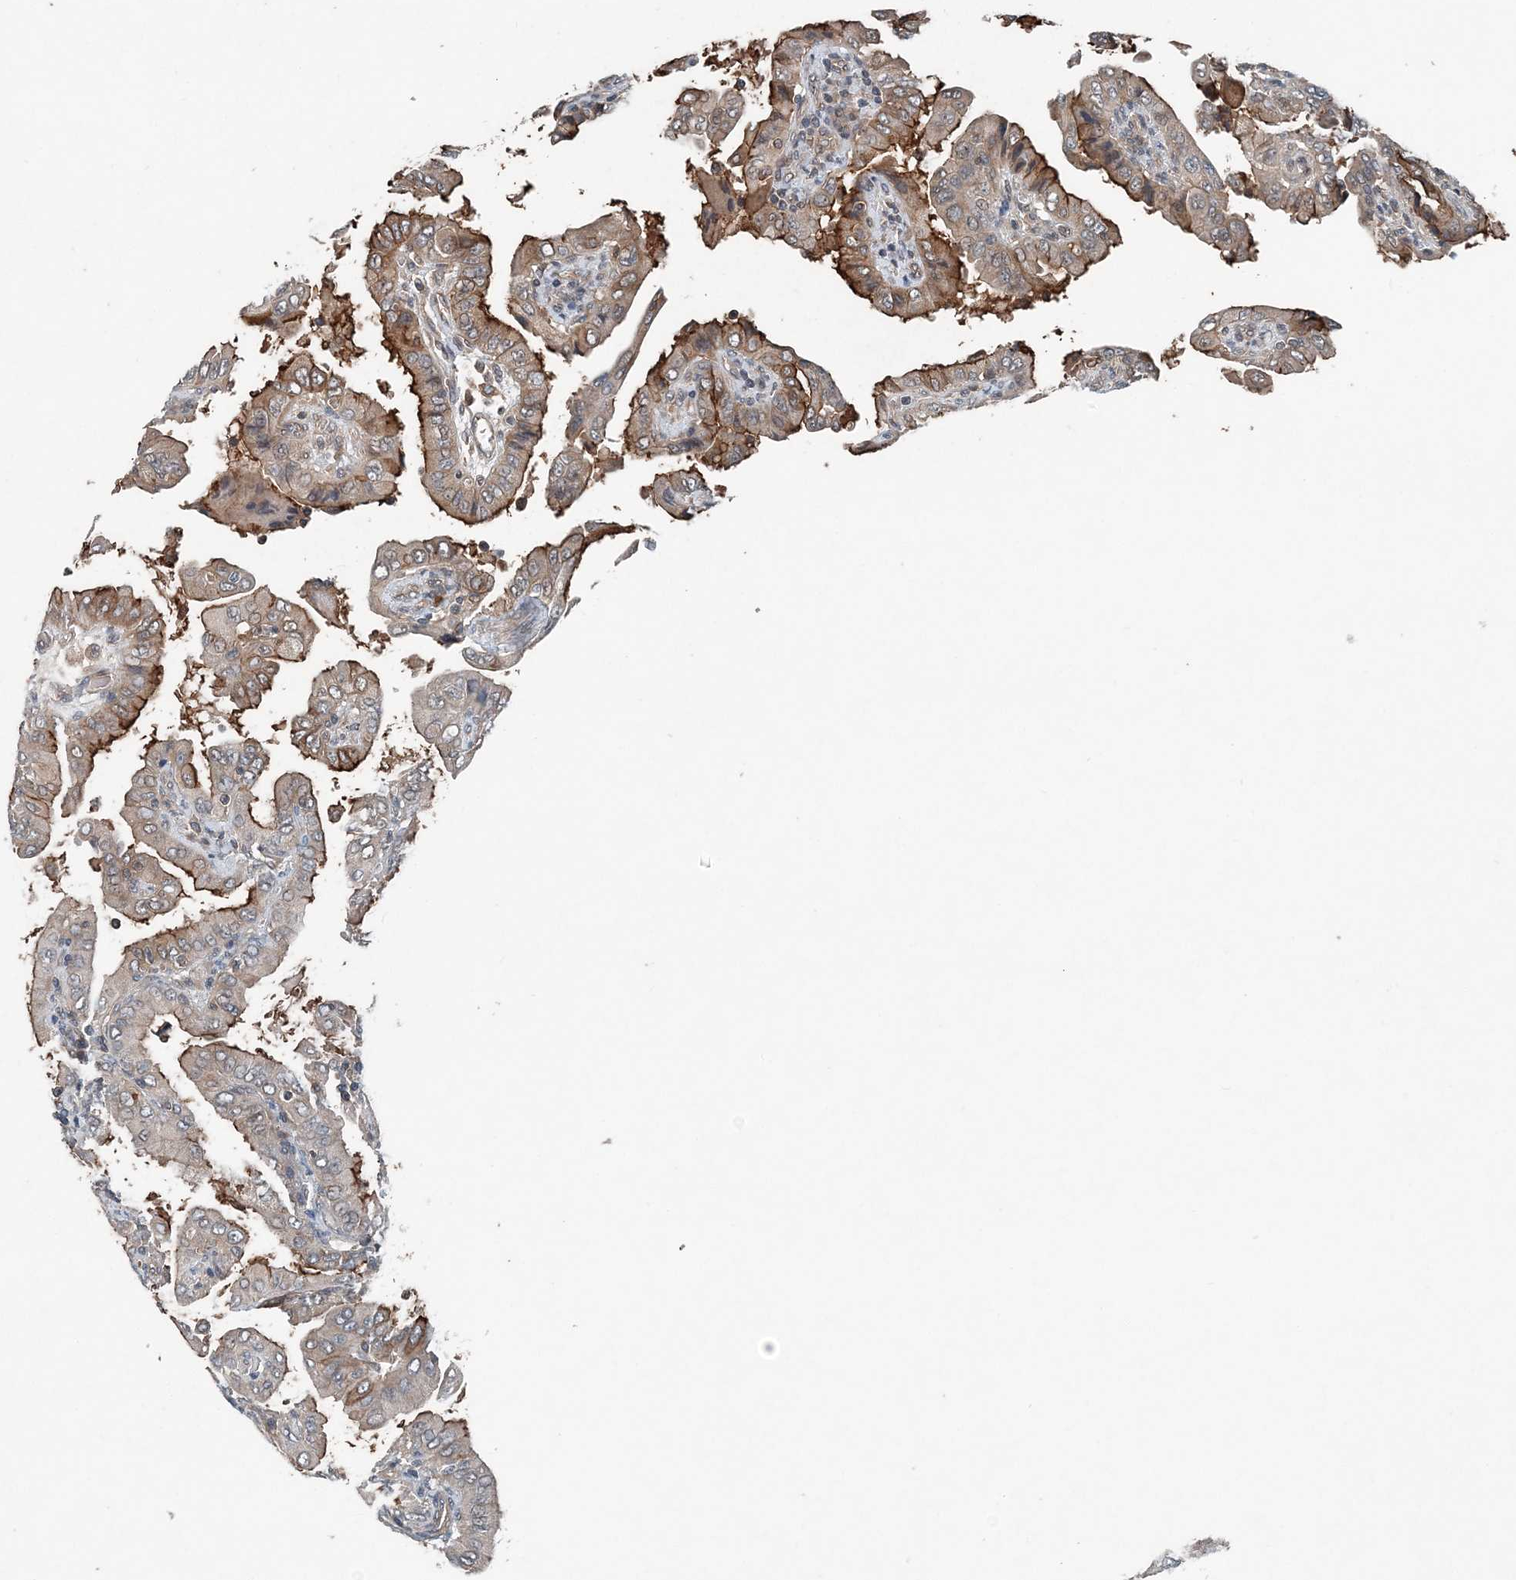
{"staining": {"intensity": "strong", "quantity": ">75%", "location": "cytoplasmic/membranous"}, "tissue": "thyroid cancer", "cell_type": "Tumor cells", "image_type": "cancer", "snomed": [{"axis": "morphology", "description": "Papillary adenocarcinoma, NOS"}, {"axis": "topography", "description": "Thyroid gland"}], "caption": "A brown stain shows strong cytoplasmic/membranous staining of a protein in human thyroid papillary adenocarcinoma tumor cells.", "gene": "SMPD3", "patient": {"sex": "male", "age": 33}}